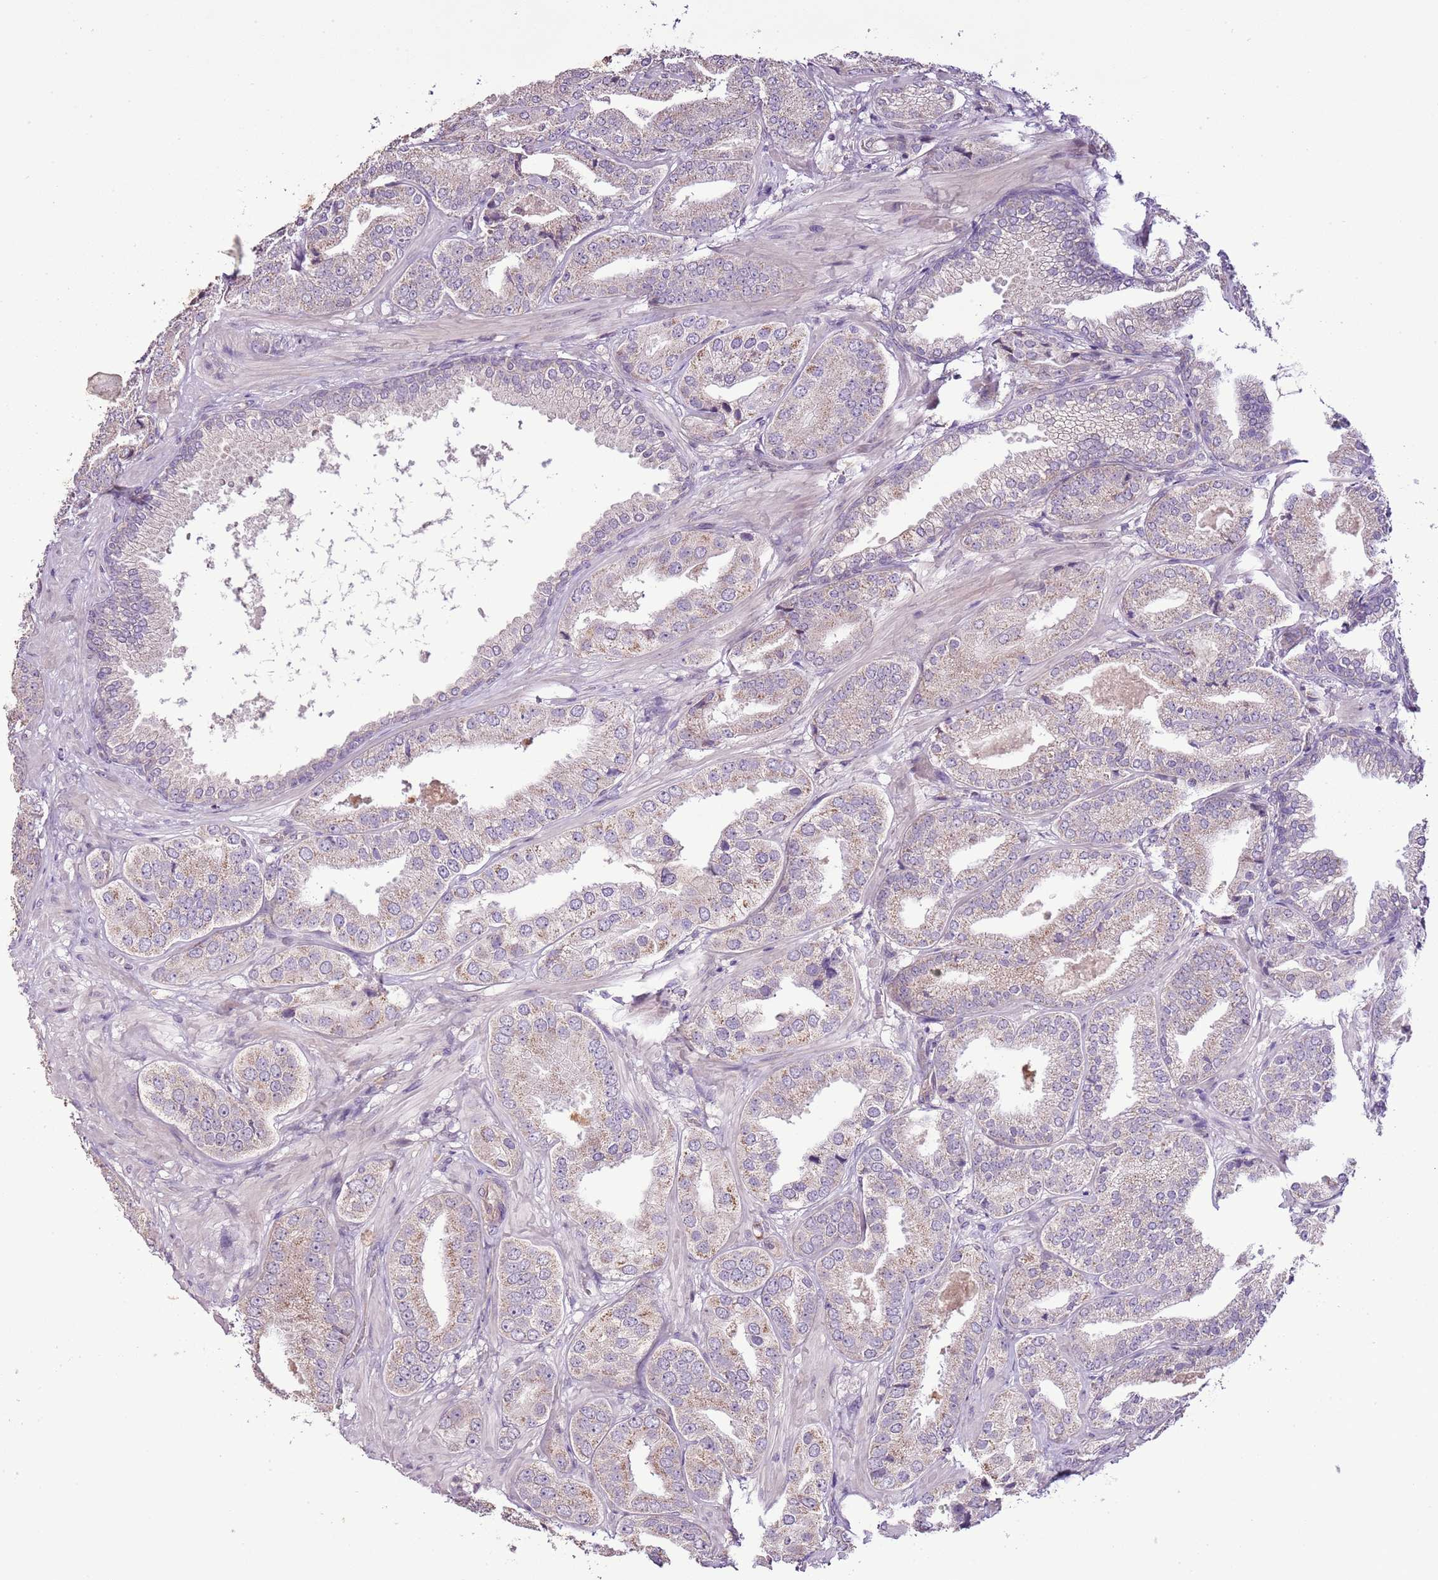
{"staining": {"intensity": "weak", "quantity": "25%-75%", "location": "cytoplasmic/membranous"}, "tissue": "prostate cancer", "cell_type": "Tumor cells", "image_type": "cancer", "snomed": [{"axis": "morphology", "description": "Adenocarcinoma, High grade"}, {"axis": "topography", "description": "Prostate"}], "caption": "Tumor cells display low levels of weak cytoplasmic/membranous staining in approximately 25%-75% of cells in prostate cancer.", "gene": "CMKLR1", "patient": {"sex": "male", "age": 63}}